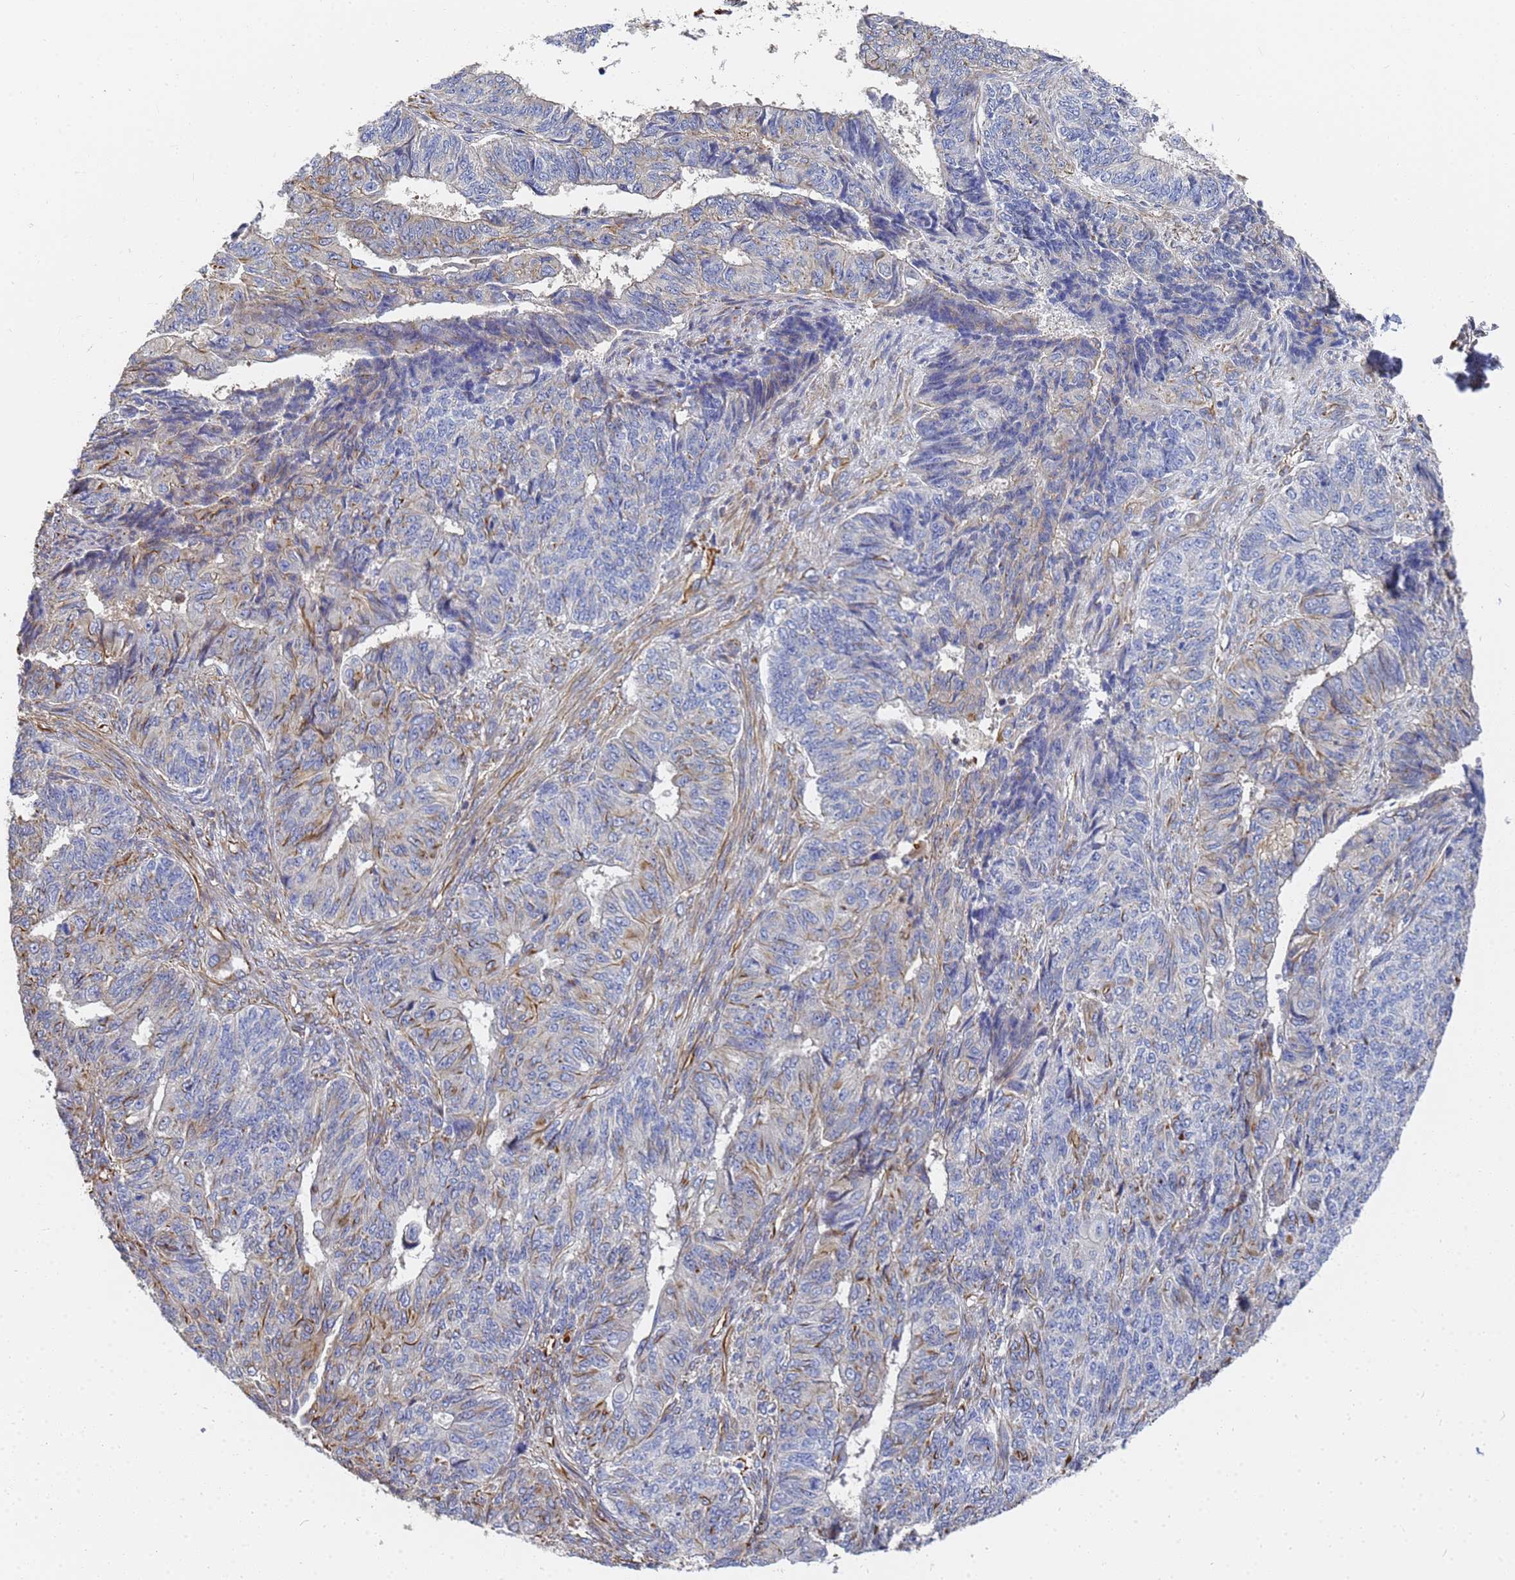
{"staining": {"intensity": "negative", "quantity": "none", "location": "none"}, "tissue": "endometrial cancer", "cell_type": "Tumor cells", "image_type": "cancer", "snomed": [{"axis": "morphology", "description": "Adenocarcinoma, NOS"}, {"axis": "topography", "description": "Endometrium"}], "caption": "Tumor cells show no significant protein positivity in endometrial cancer.", "gene": "SYT13", "patient": {"sex": "female", "age": 32}}